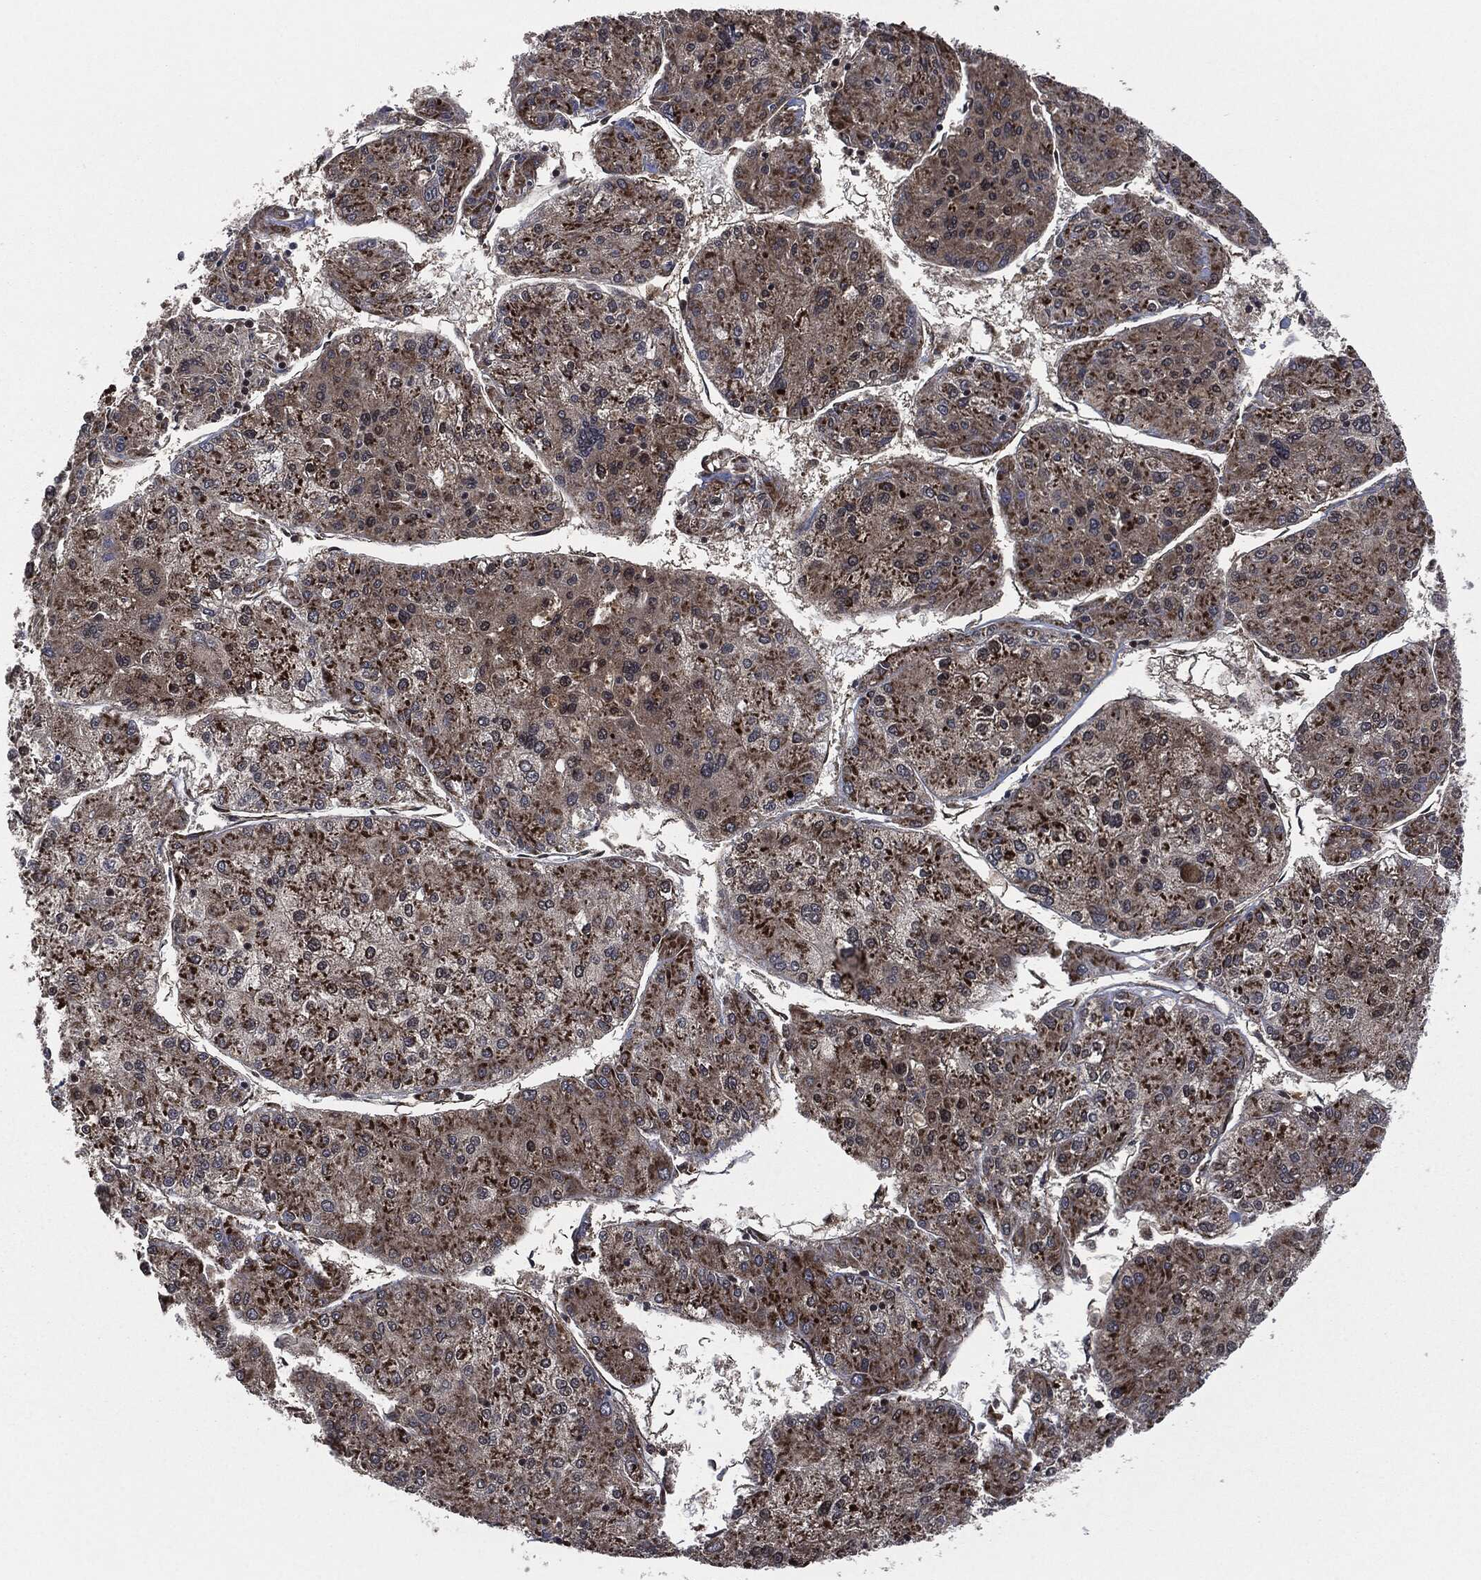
{"staining": {"intensity": "moderate", "quantity": ">75%", "location": "cytoplasmic/membranous"}, "tissue": "liver cancer", "cell_type": "Tumor cells", "image_type": "cancer", "snomed": [{"axis": "morphology", "description": "Carcinoma, Hepatocellular, NOS"}, {"axis": "topography", "description": "Liver"}], "caption": "A brown stain shows moderate cytoplasmic/membranous positivity of a protein in human liver hepatocellular carcinoma tumor cells. (IHC, brightfield microscopy, high magnification).", "gene": "HRAS", "patient": {"sex": "male", "age": 43}}